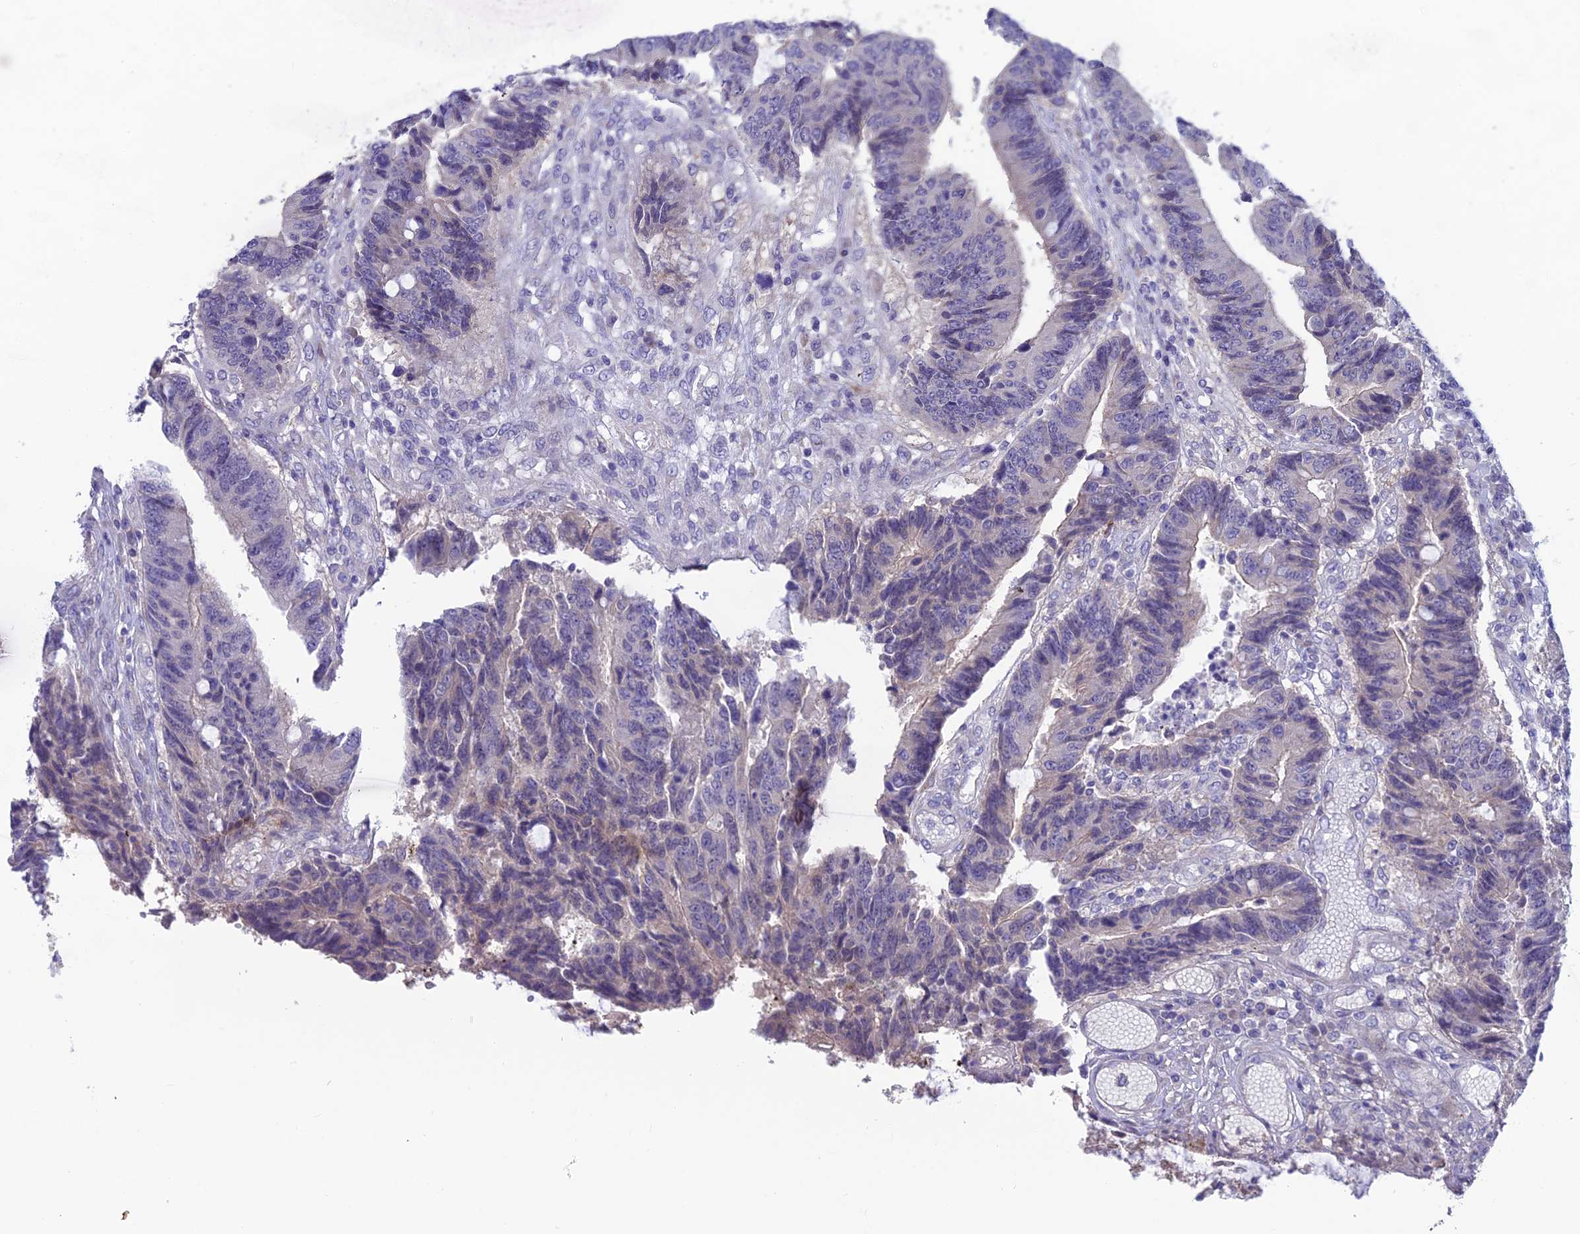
{"staining": {"intensity": "weak", "quantity": "<25%", "location": "cytoplasmic/membranous"}, "tissue": "colorectal cancer", "cell_type": "Tumor cells", "image_type": "cancer", "snomed": [{"axis": "morphology", "description": "Adenocarcinoma, NOS"}, {"axis": "topography", "description": "Rectum"}], "caption": "Micrograph shows no protein positivity in tumor cells of colorectal adenocarcinoma tissue.", "gene": "XPO7", "patient": {"sex": "male", "age": 84}}